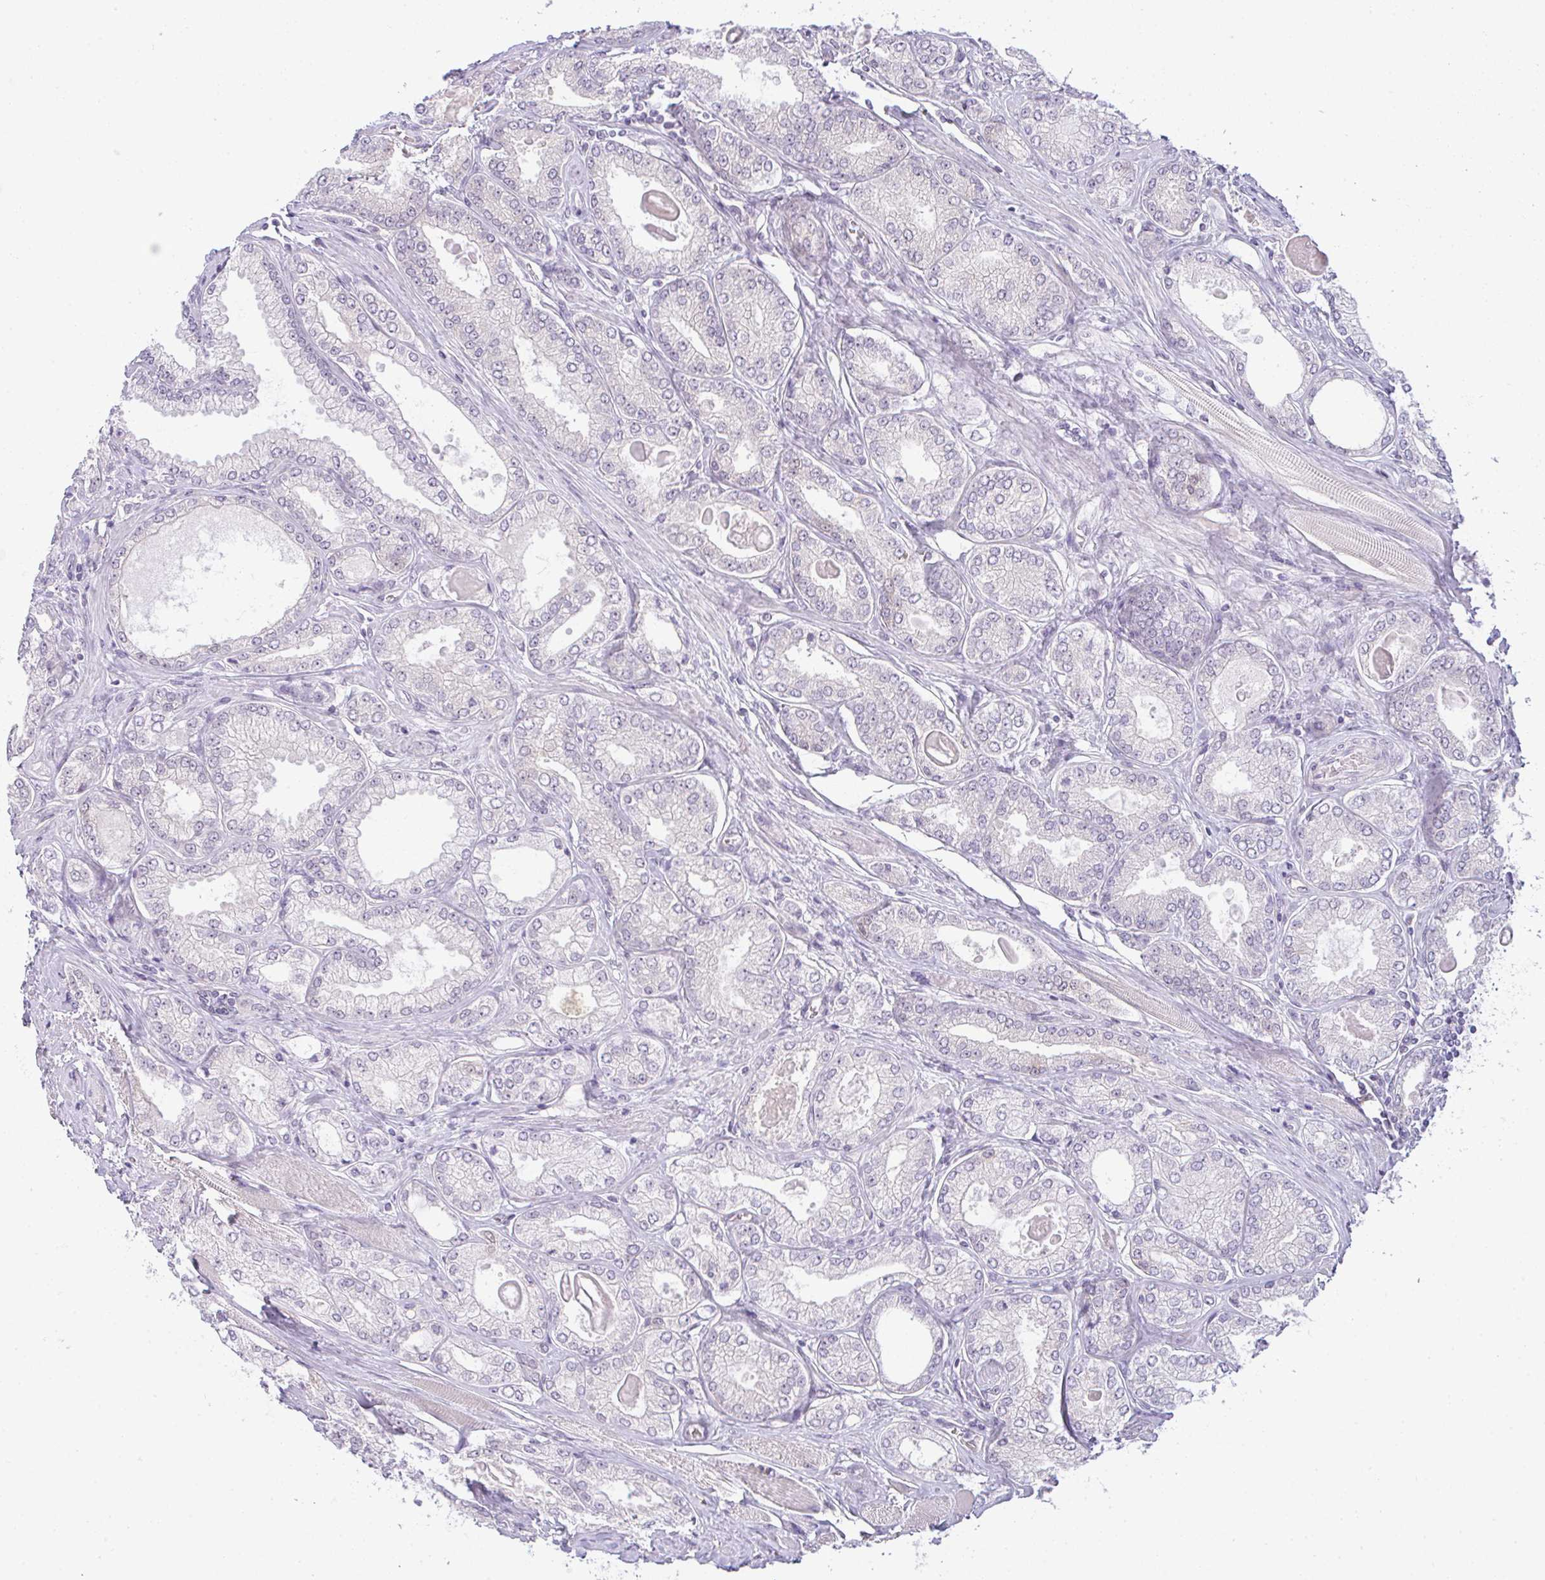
{"staining": {"intensity": "negative", "quantity": "none", "location": "none"}, "tissue": "prostate cancer", "cell_type": "Tumor cells", "image_type": "cancer", "snomed": [{"axis": "morphology", "description": "Adenocarcinoma, High grade"}, {"axis": "topography", "description": "Prostate"}], "caption": "Tumor cells are negative for brown protein staining in prostate high-grade adenocarcinoma. Brightfield microscopy of immunohistochemistry stained with DAB (brown) and hematoxylin (blue), captured at high magnification.", "gene": "CSE1L", "patient": {"sex": "male", "age": 68}}